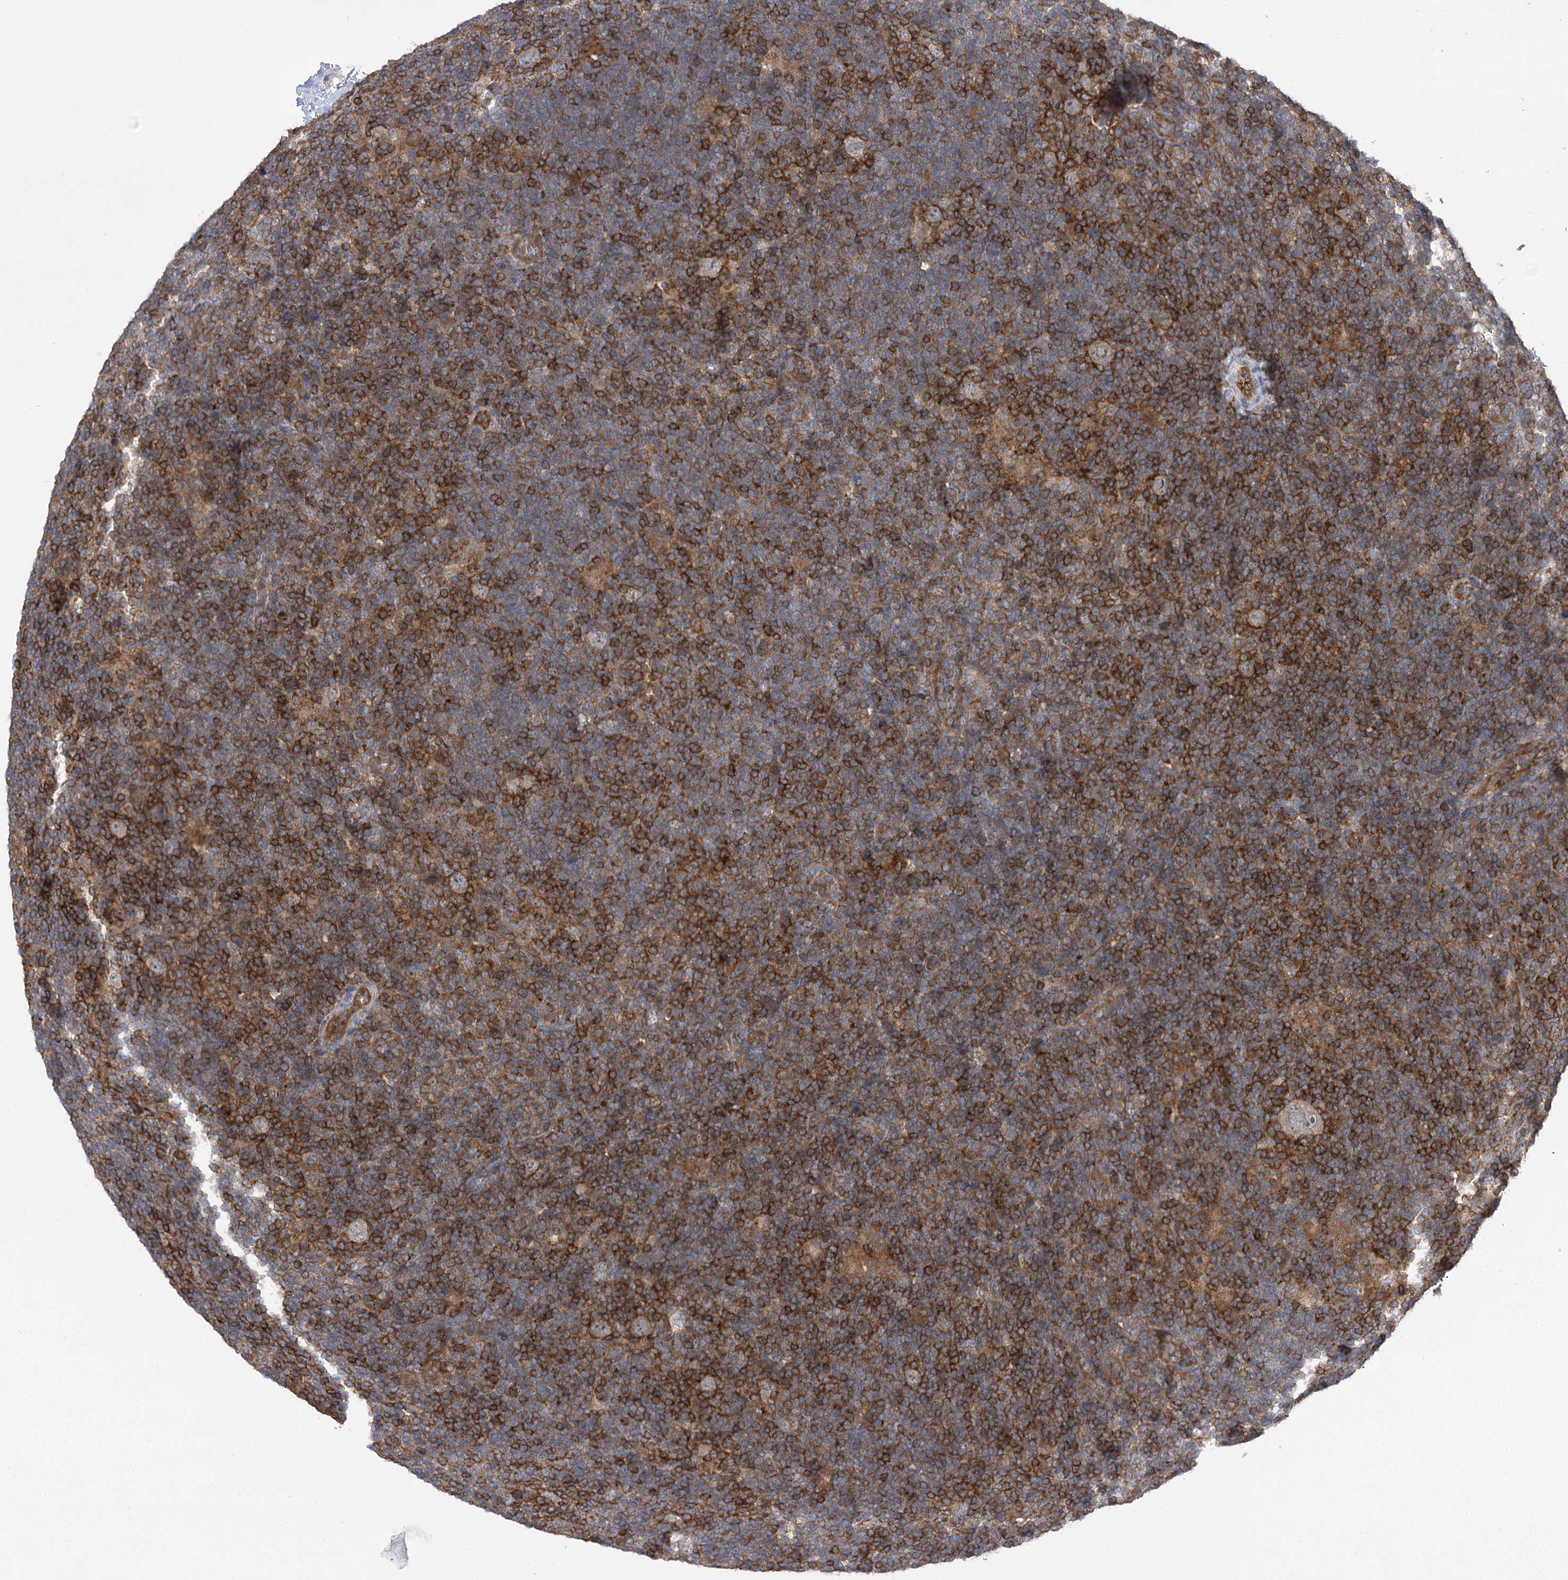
{"staining": {"intensity": "weak", "quantity": "25%-75%", "location": "cytoplasmic/membranous"}, "tissue": "lymphoma", "cell_type": "Tumor cells", "image_type": "cancer", "snomed": [{"axis": "morphology", "description": "Hodgkin's disease, NOS"}, {"axis": "topography", "description": "Lymph node"}], "caption": "Immunohistochemistry (DAB) staining of human Hodgkin's disease shows weak cytoplasmic/membranous protein staining in approximately 25%-75% of tumor cells.", "gene": "BCR", "patient": {"sex": "female", "age": 57}}